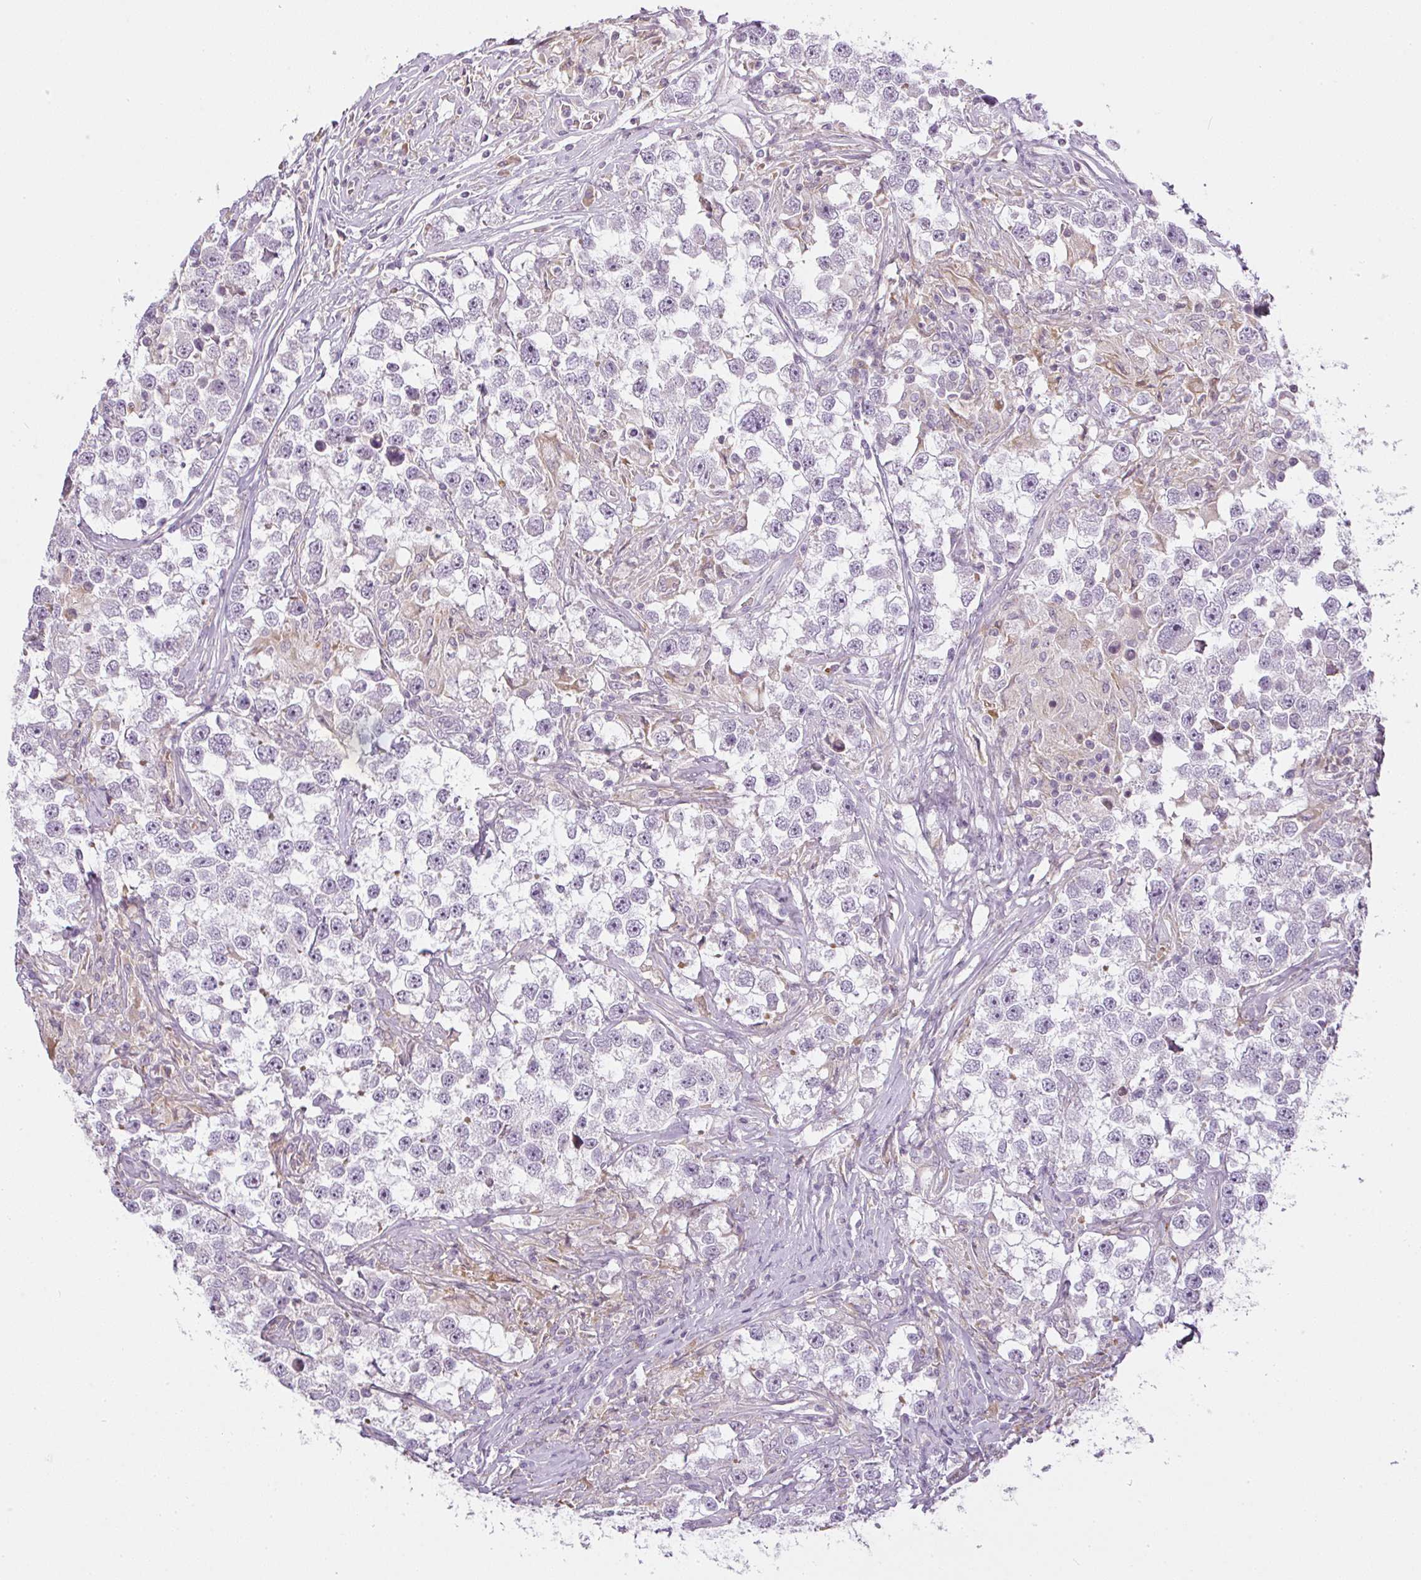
{"staining": {"intensity": "negative", "quantity": "none", "location": "none"}, "tissue": "testis cancer", "cell_type": "Tumor cells", "image_type": "cancer", "snomed": [{"axis": "morphology", "description": "Seminoma, NOS"}, {"axis": "topography", "description": "Testis"}], "caption": "Protein analysis of testis seminoma shows no significant staining in tumor cells.", "gene": "MED19", "patient": {"sex": "male", "age": 46}}